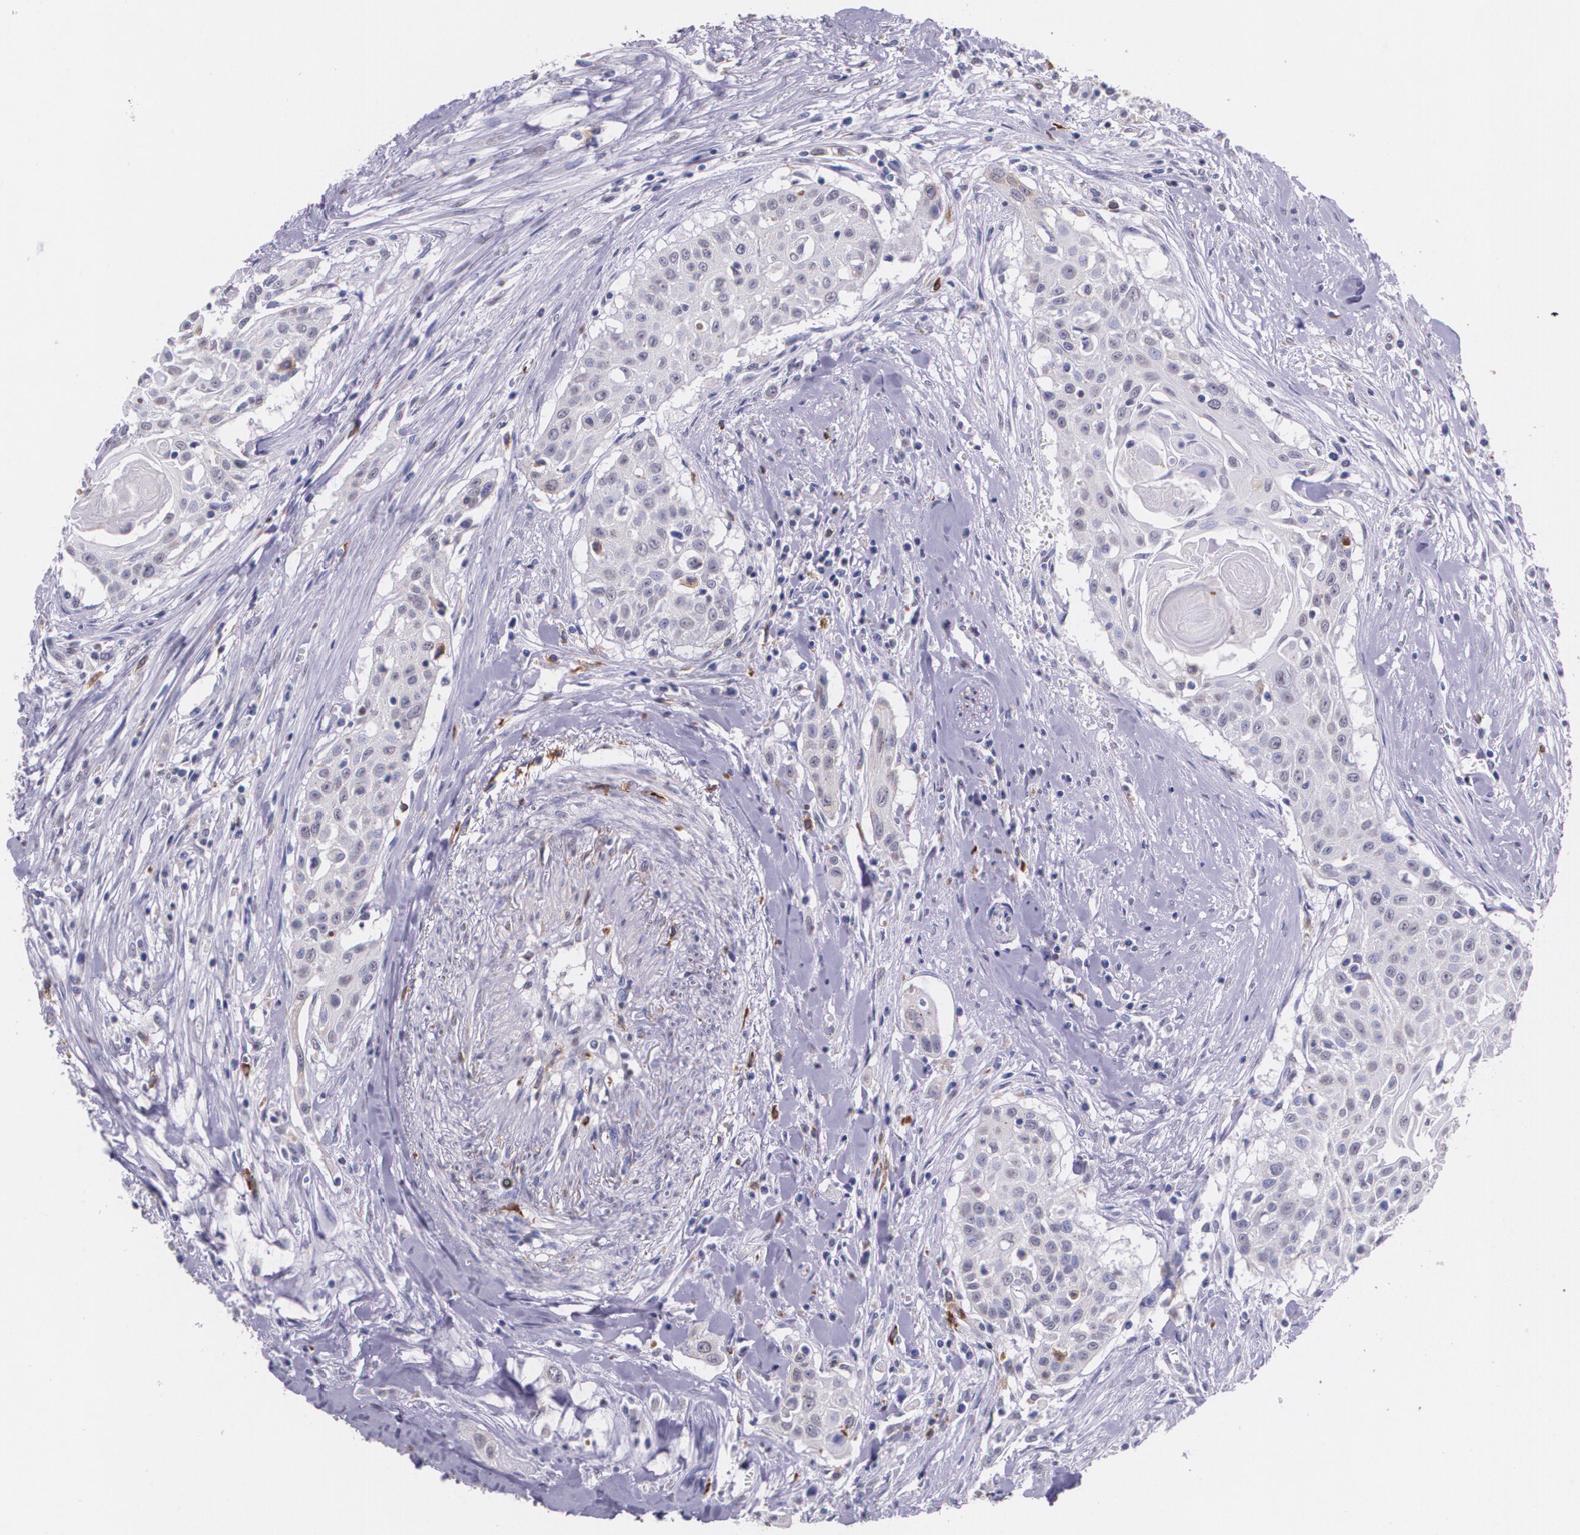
{"staining": {"intensity": "negative", "quantity": "none", "location": "none"}, "tissue": "head and neck cancer", "cell_type": "Tumor cells", "image_type": "cancer", "snomed": [{"axis": "morphology", "description": "Squamous cell carcinoma, NOS"}, {"axis": "morphology", "description": "Squamous cell carcinoma, metastatic, NOS"}, {"axis": "topography", "description": "Lymph node"}, {"axis": "topography", "description": "Salivary gland"}, {"axis": "topography", "description": "Head-Neck"}], "caption": "Human head and neck squamous cell carcinoma stained for a protein using immunohistochemistry (IHC) exhibits no expression in tumor cells.", "gene": "RTN1", "patient": {"sex": "female", "age": 74}}